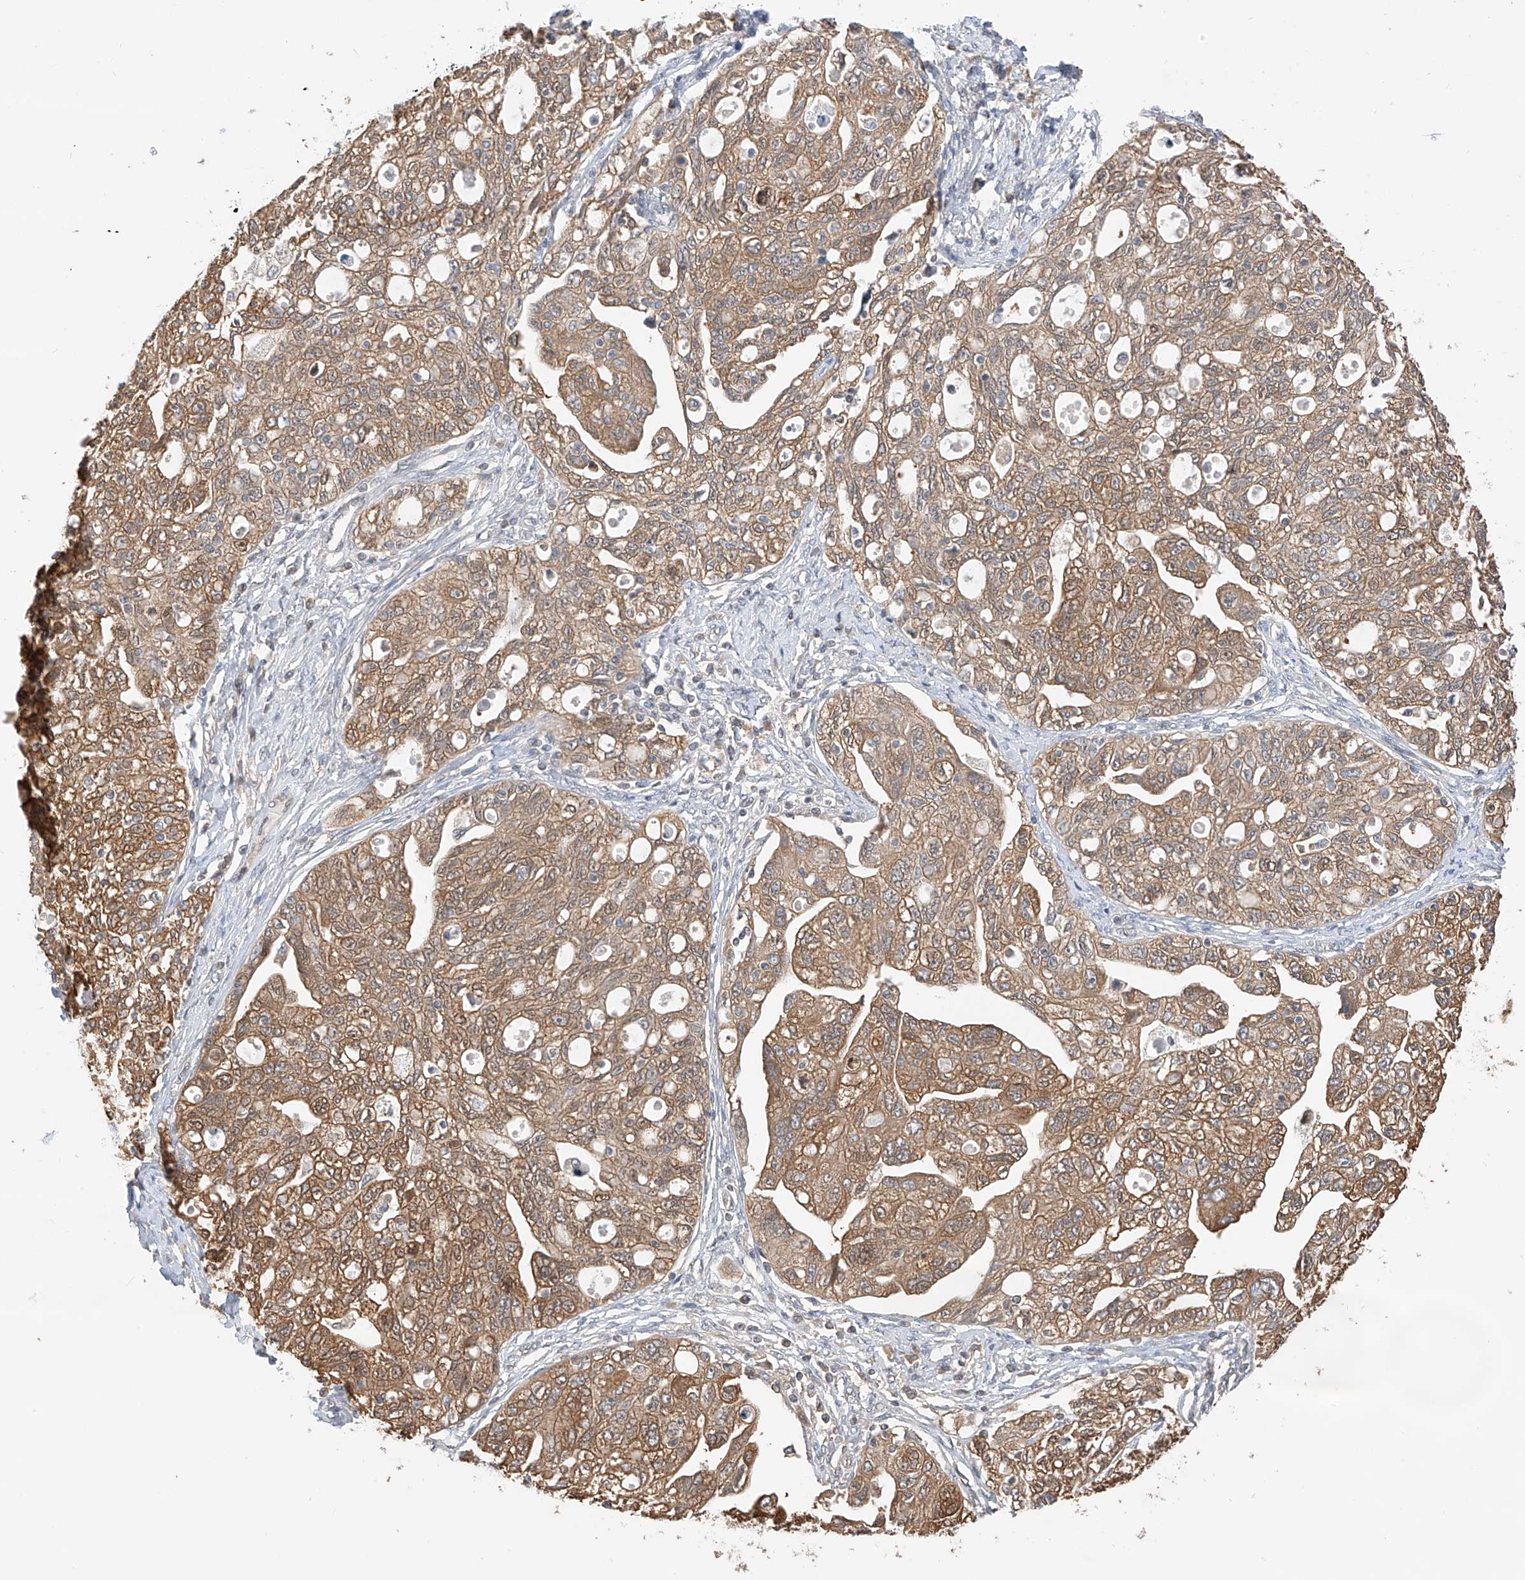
{"staining": {"intensity": "moderate", "quantity": ">75%", "location": "cytoplasmic/membranous,nuclear"}, "tissue": "ovarian cancer", "cell_type": "Tumor cells", "image_type": "cancer", "snomed": [{"axis": "morphology", "description": "Carcinoma, NOS"}, {"axis": "morphology", "description": "Cystadenocarcinoma, serous, NOS"}, {"axis": "topography", "description": "Ovary"}], "caption": "High-power microscopy captured an IHC photomicrograph of ovarian cancer, revealing moderate cytoplasmic/membranous and nuclear positivity in approximately >75% of tumor cells. Ihc stains the protein in brown and the nuclei are stained blue.", "gene": "PPA2", "patient": {"sex": "female", "age": 69}}